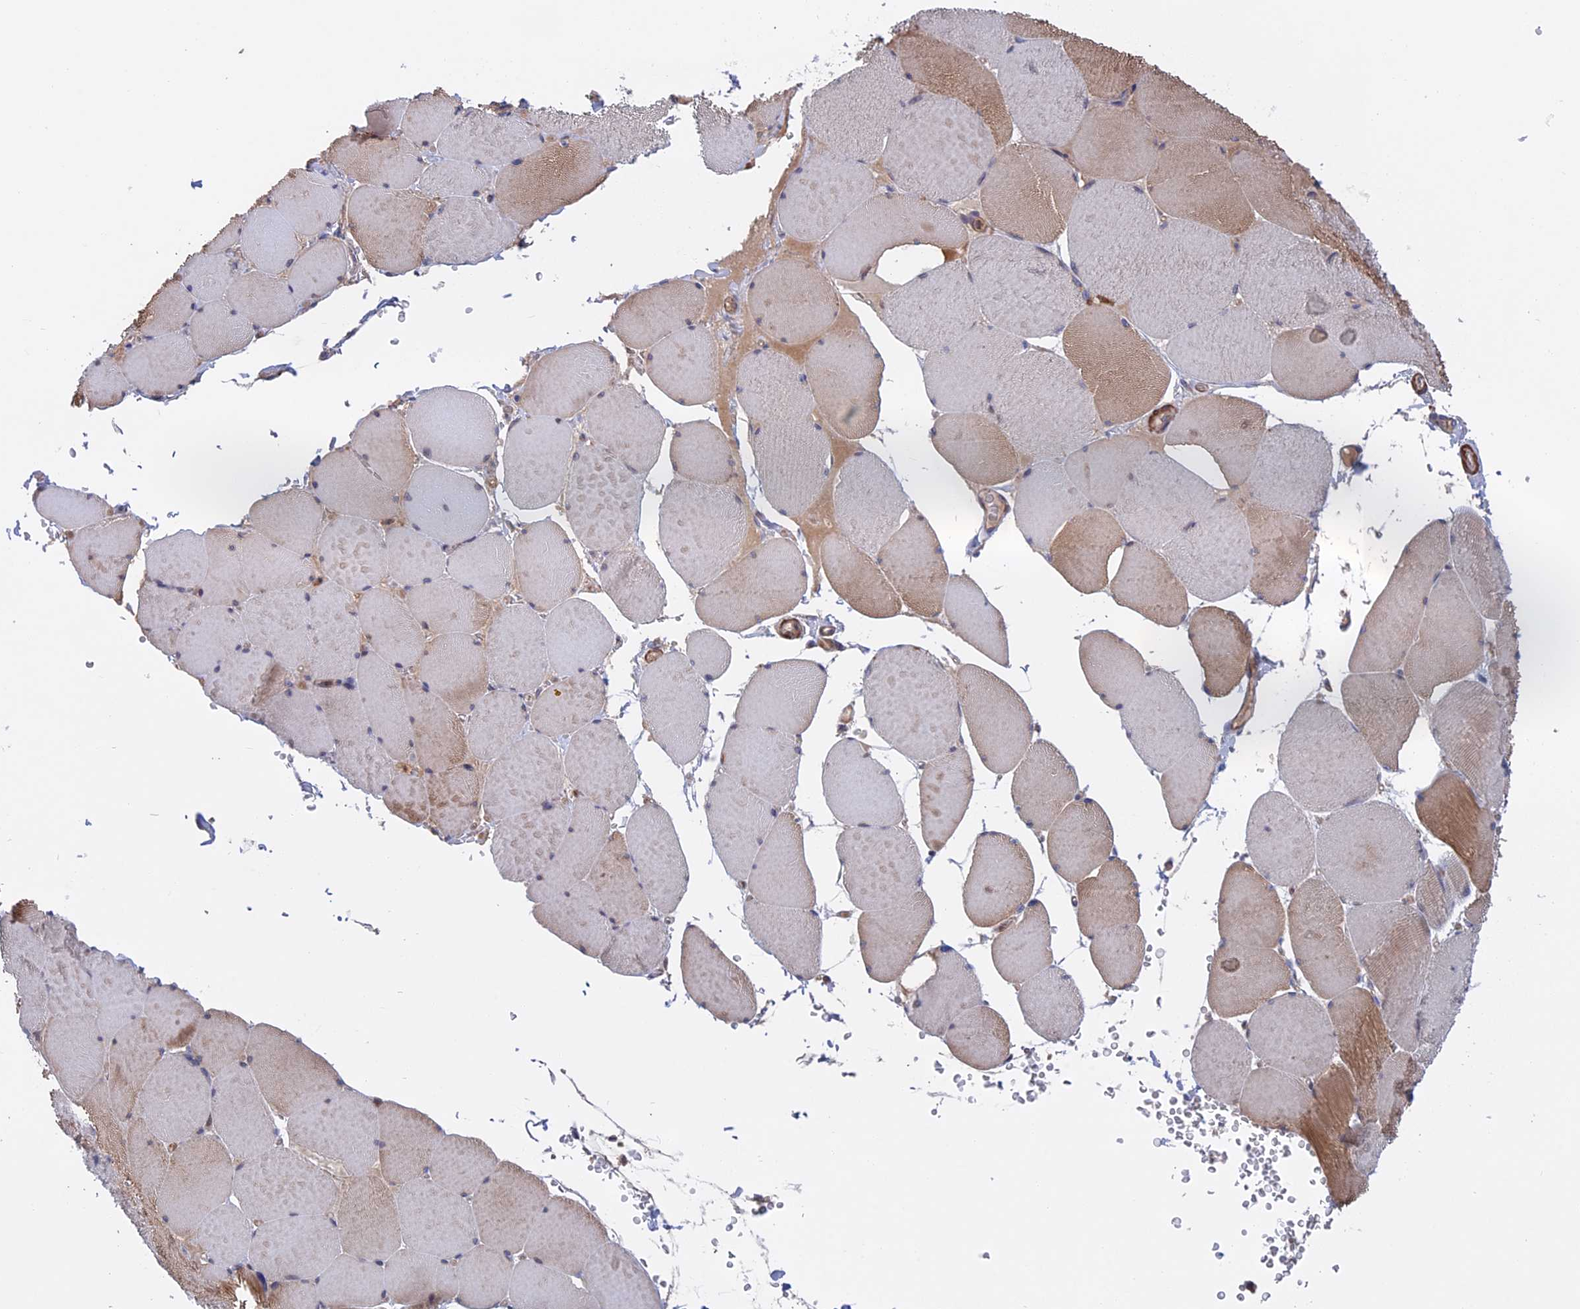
{"staining": {"intensity": "moderate", "quantity": "<25%", "location": "cytoplasmic/membranous"}, "tissue": "skeletal muscle", "cell_type": "Myocytes", "image_type": "normal", "snomed": [{"axis": "morphology", "description": "Normal tissue, NOS"}, {"axis": "topography", "description": "Skeletal muscle"}, {"axis": "topography", "description": "Head-Neck"}], "caption": "Protein analysis of benign skeletal muscle shows moderate cytoplasmic/membranous staining in about <25% of myocytes. Nuclei are stained in blue.", "gene": "LYPD5", "patient": {"sex": "male", "age": 66}}